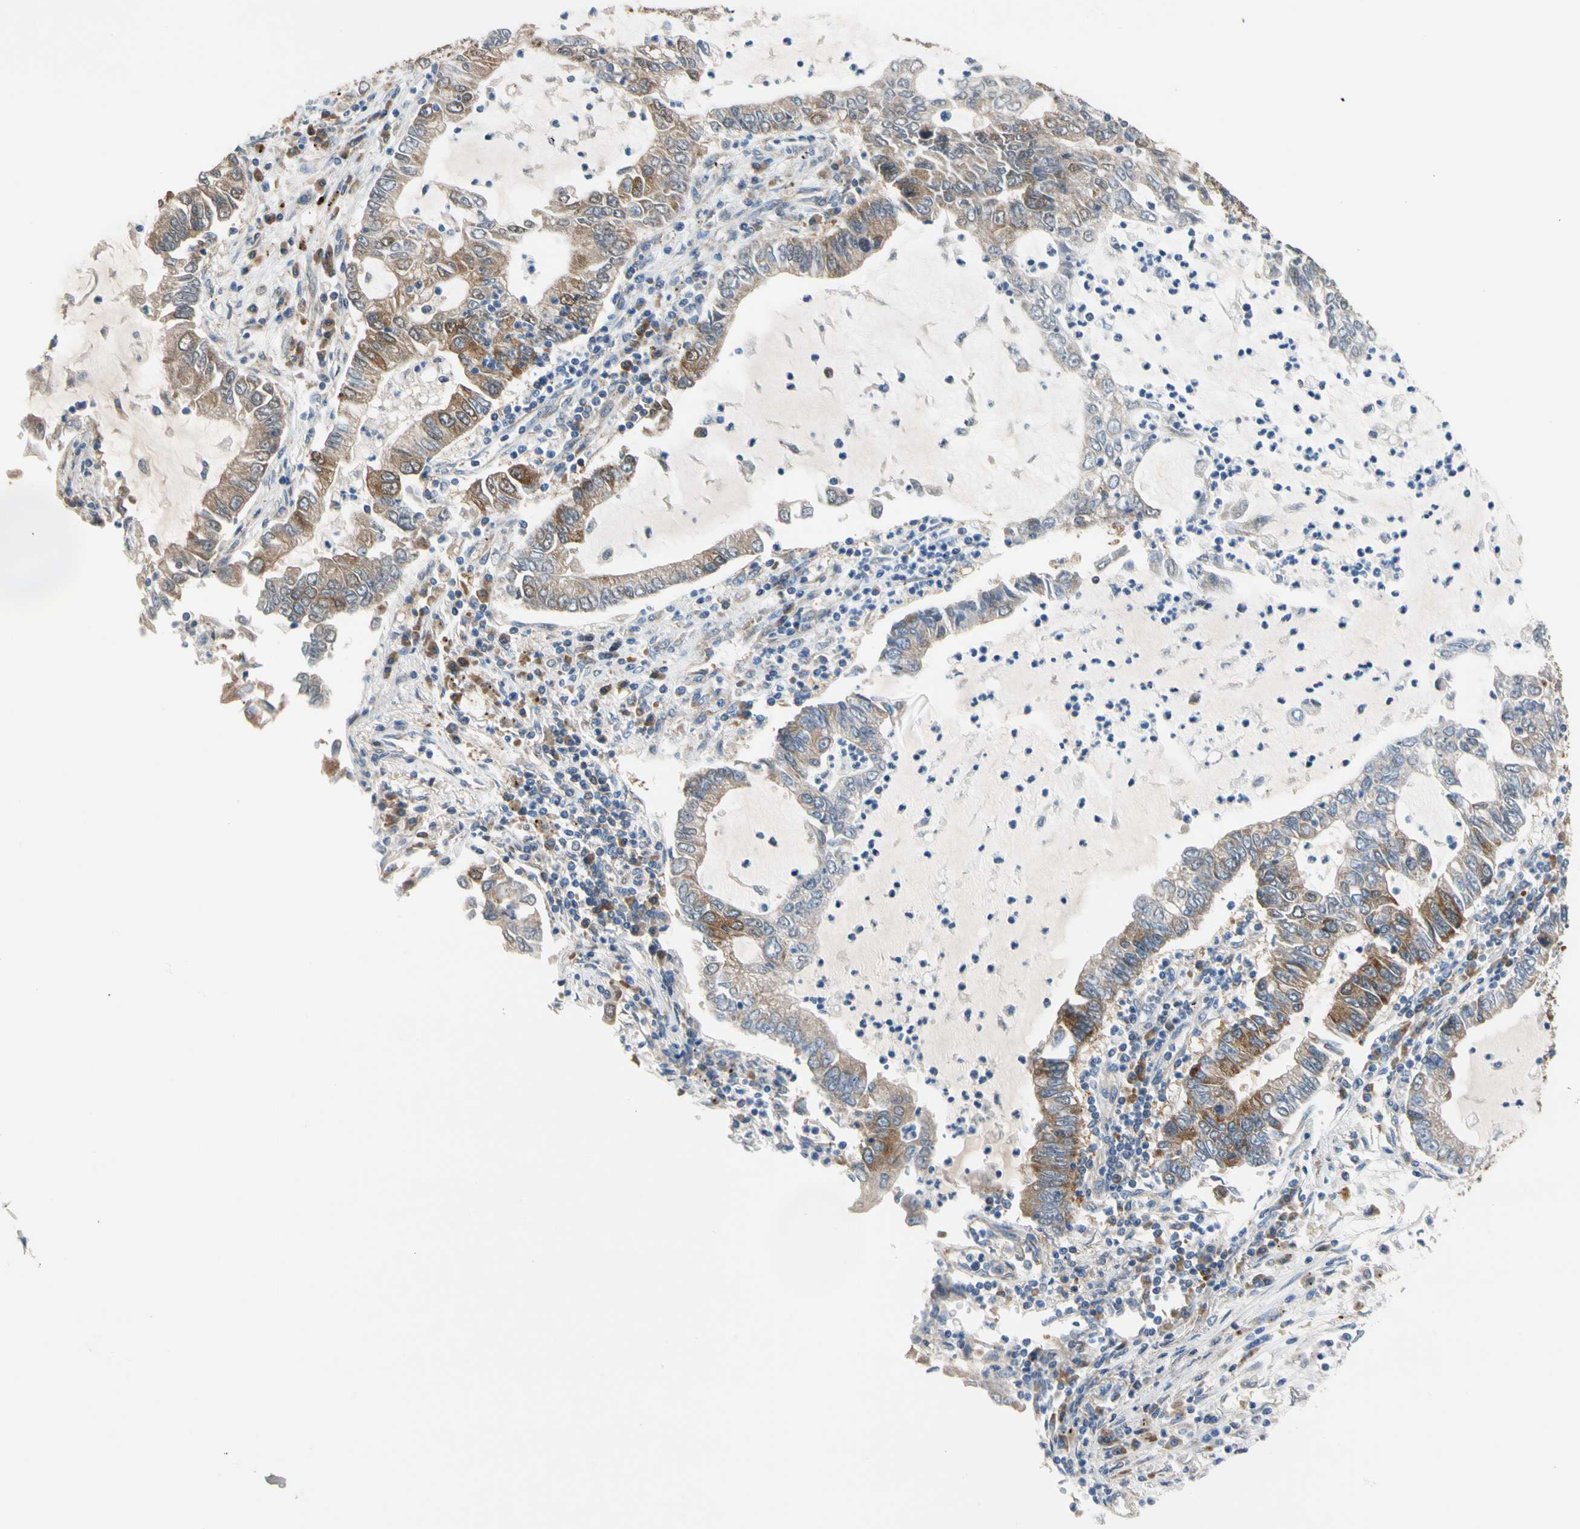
{"staining": {"intensity": "moderate", "quantity": ">75%", "location": "cytoplasmic/membranous"}, "tissue": "lung cancer", "cell_type": "Tumor cells", "image_type": "cancer", "snomed": [{"axis": "morphology", "description": "Adenocarcinoma, NOS"}, {"axis": "topography", "description": "Lung"}], "caption": "DAB (3,3'-diaminobenzidine) immunohistochemical staining of human adenocarcinoma (lung) demonstrates moderate cytoplasmic/membranous protein positivity in about >75% of tumor cells.", "gene": "GPHN", "patient": {"sex": "female", "age": 51}}